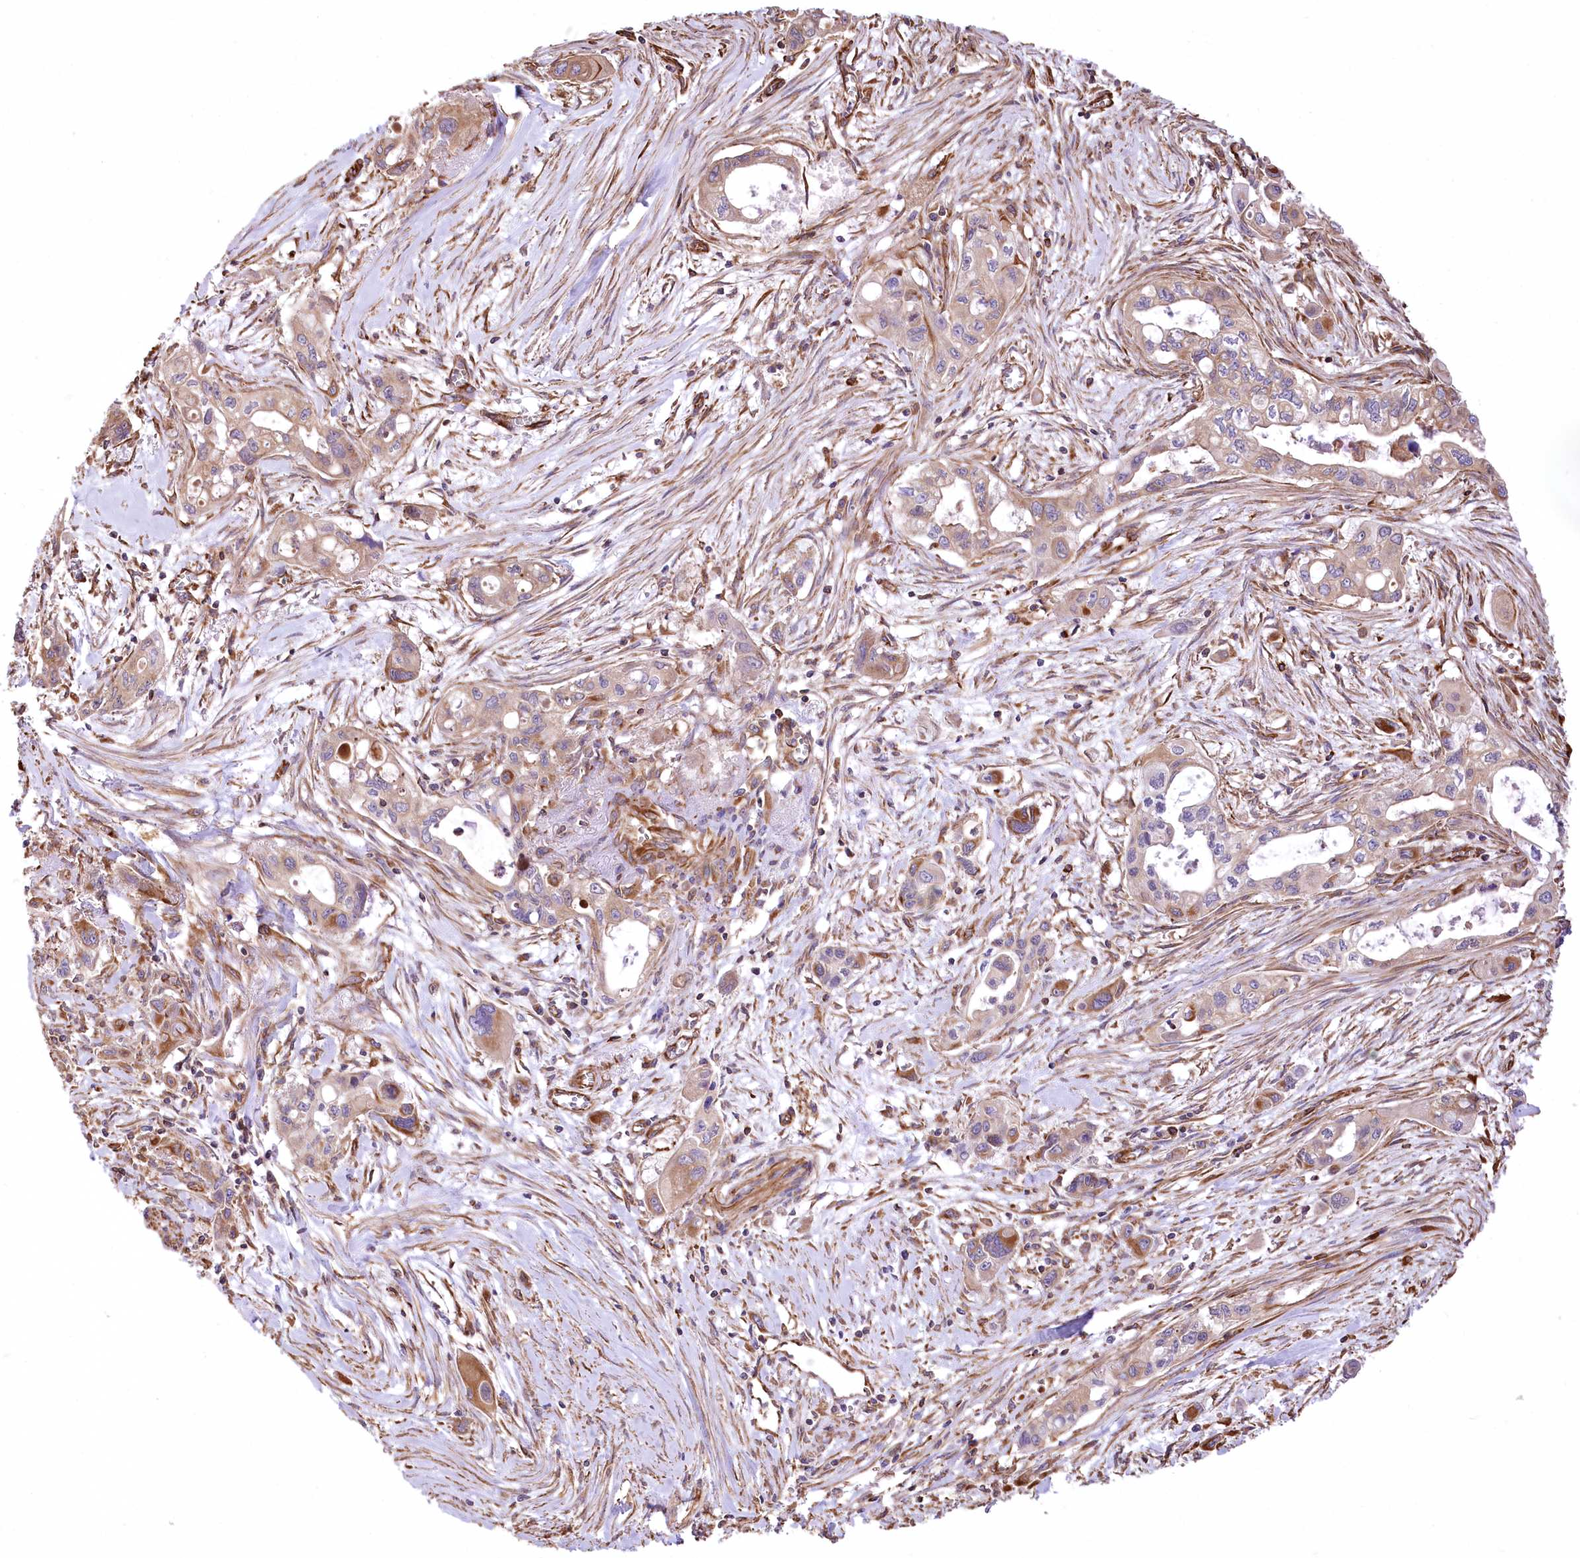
{"staining": {"intensity": "weak", "quantity": ">75%", "location": "cytoplasmic/membranous"}, "tissue": "pancreatic cancer", "cell_type": "Tumor cells", "image_type": "cancer", "snomed": [{"axis": "morphology", "description": "Adenocarcinoma, NOS"}, {"axis": "topography", "description": "Pancreas"}], "caption": "IHC of adenocarcinoma (pancreatic) reveals low levels of weak cytoplasmic/membranous staining in approximately >75% of tumor cells.", "gene": "TTC1", "patient": {"sex": "male", "age": 75}}